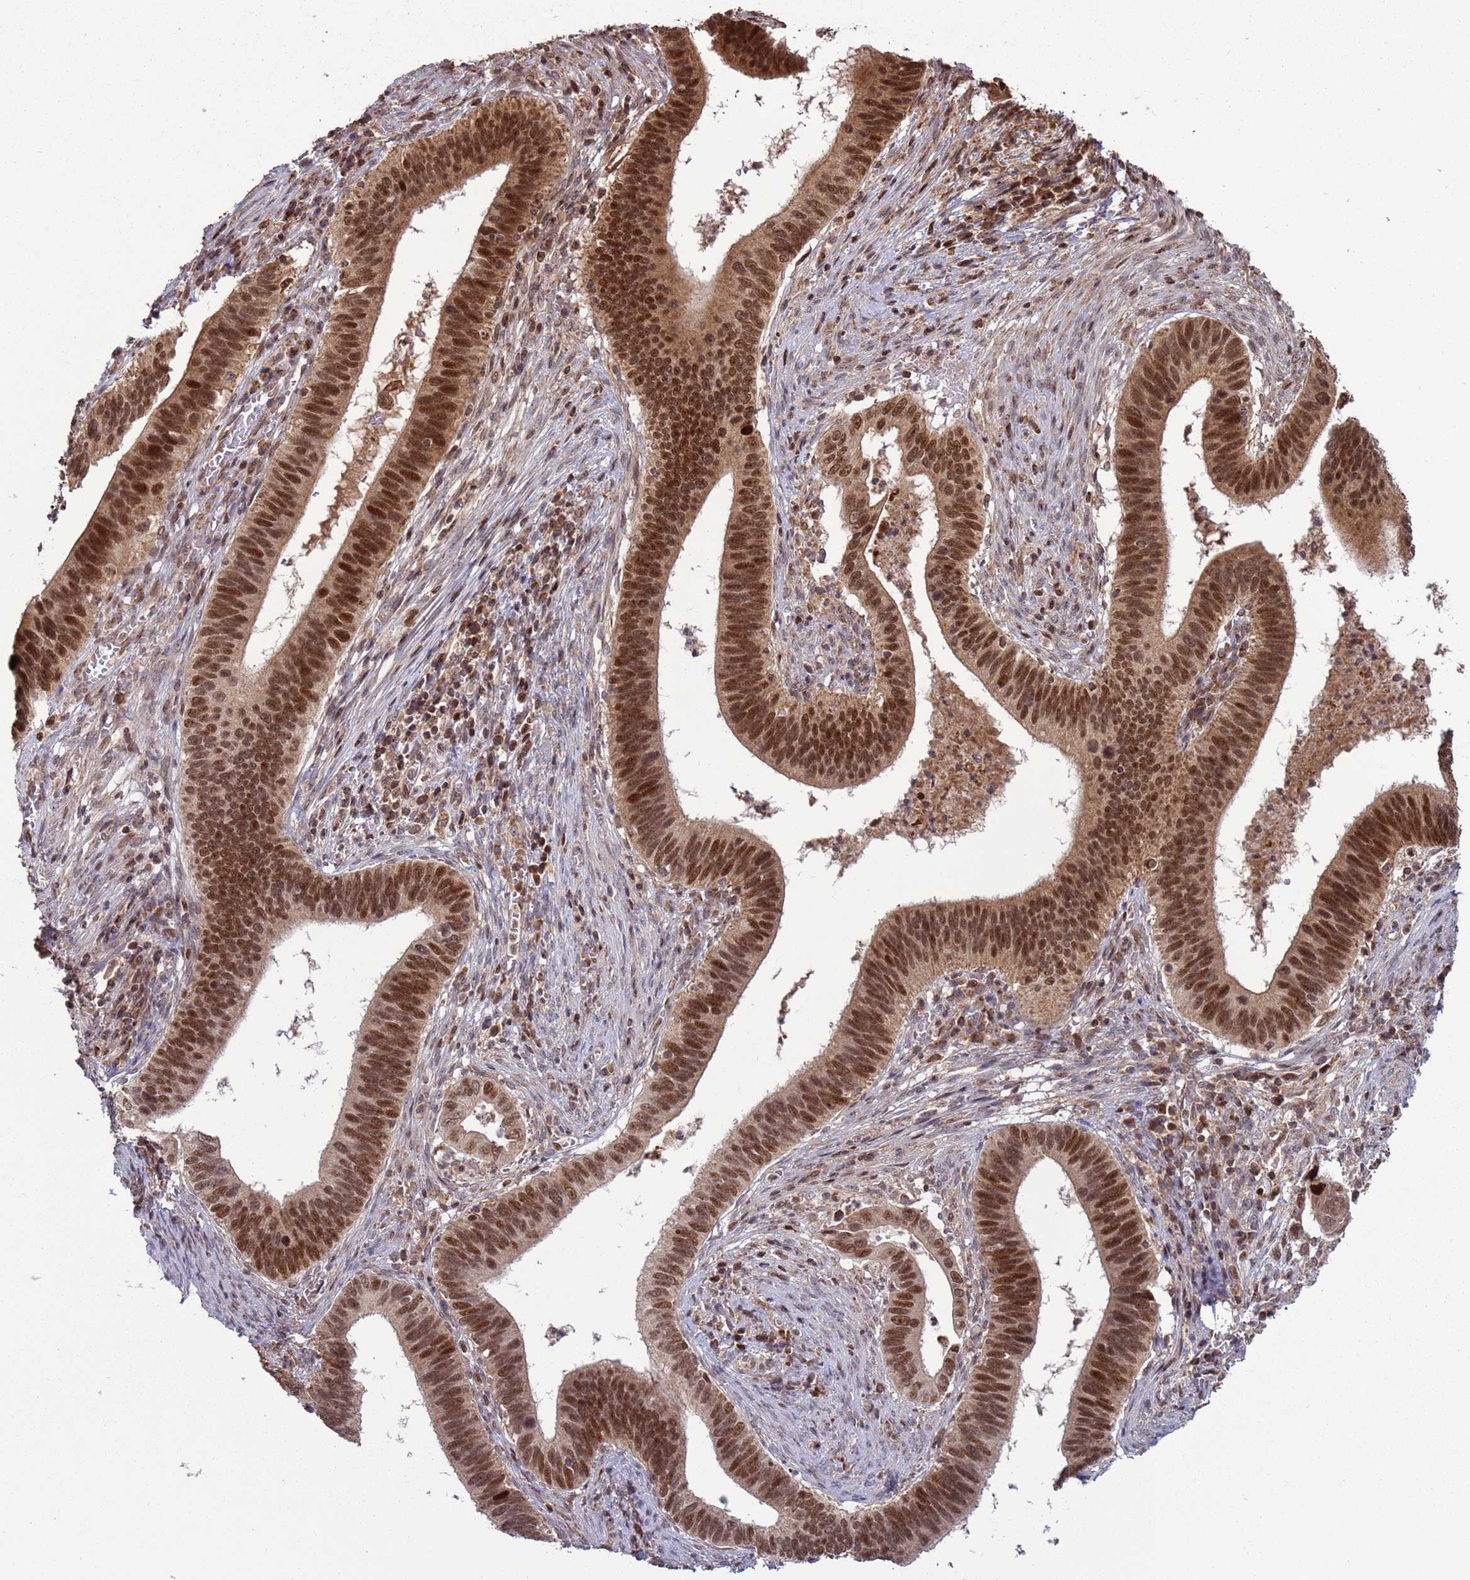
{"staining": {"intensity": "strong", "quantity": ">75%", "location": "nuclear"}, "tissue": "cervical cancer", "cell_type": "Tumor cells", "image_type": "cancer", "snomed": [{"axis": "morphology", "description": "Adenocarcinoma, NOS"}, {"axis": "topography", "description": "Cervix"}], "caption": "Protein expression analysis of human cervical cancer (adenocarcinoma) reveals strong nuclear expression in about >75% of tumor cells. (Brightfield microscopy of DAB IHC at high magnification).", "gene": "RCOR2", "patient": {"sex": "female", "age": 42}}